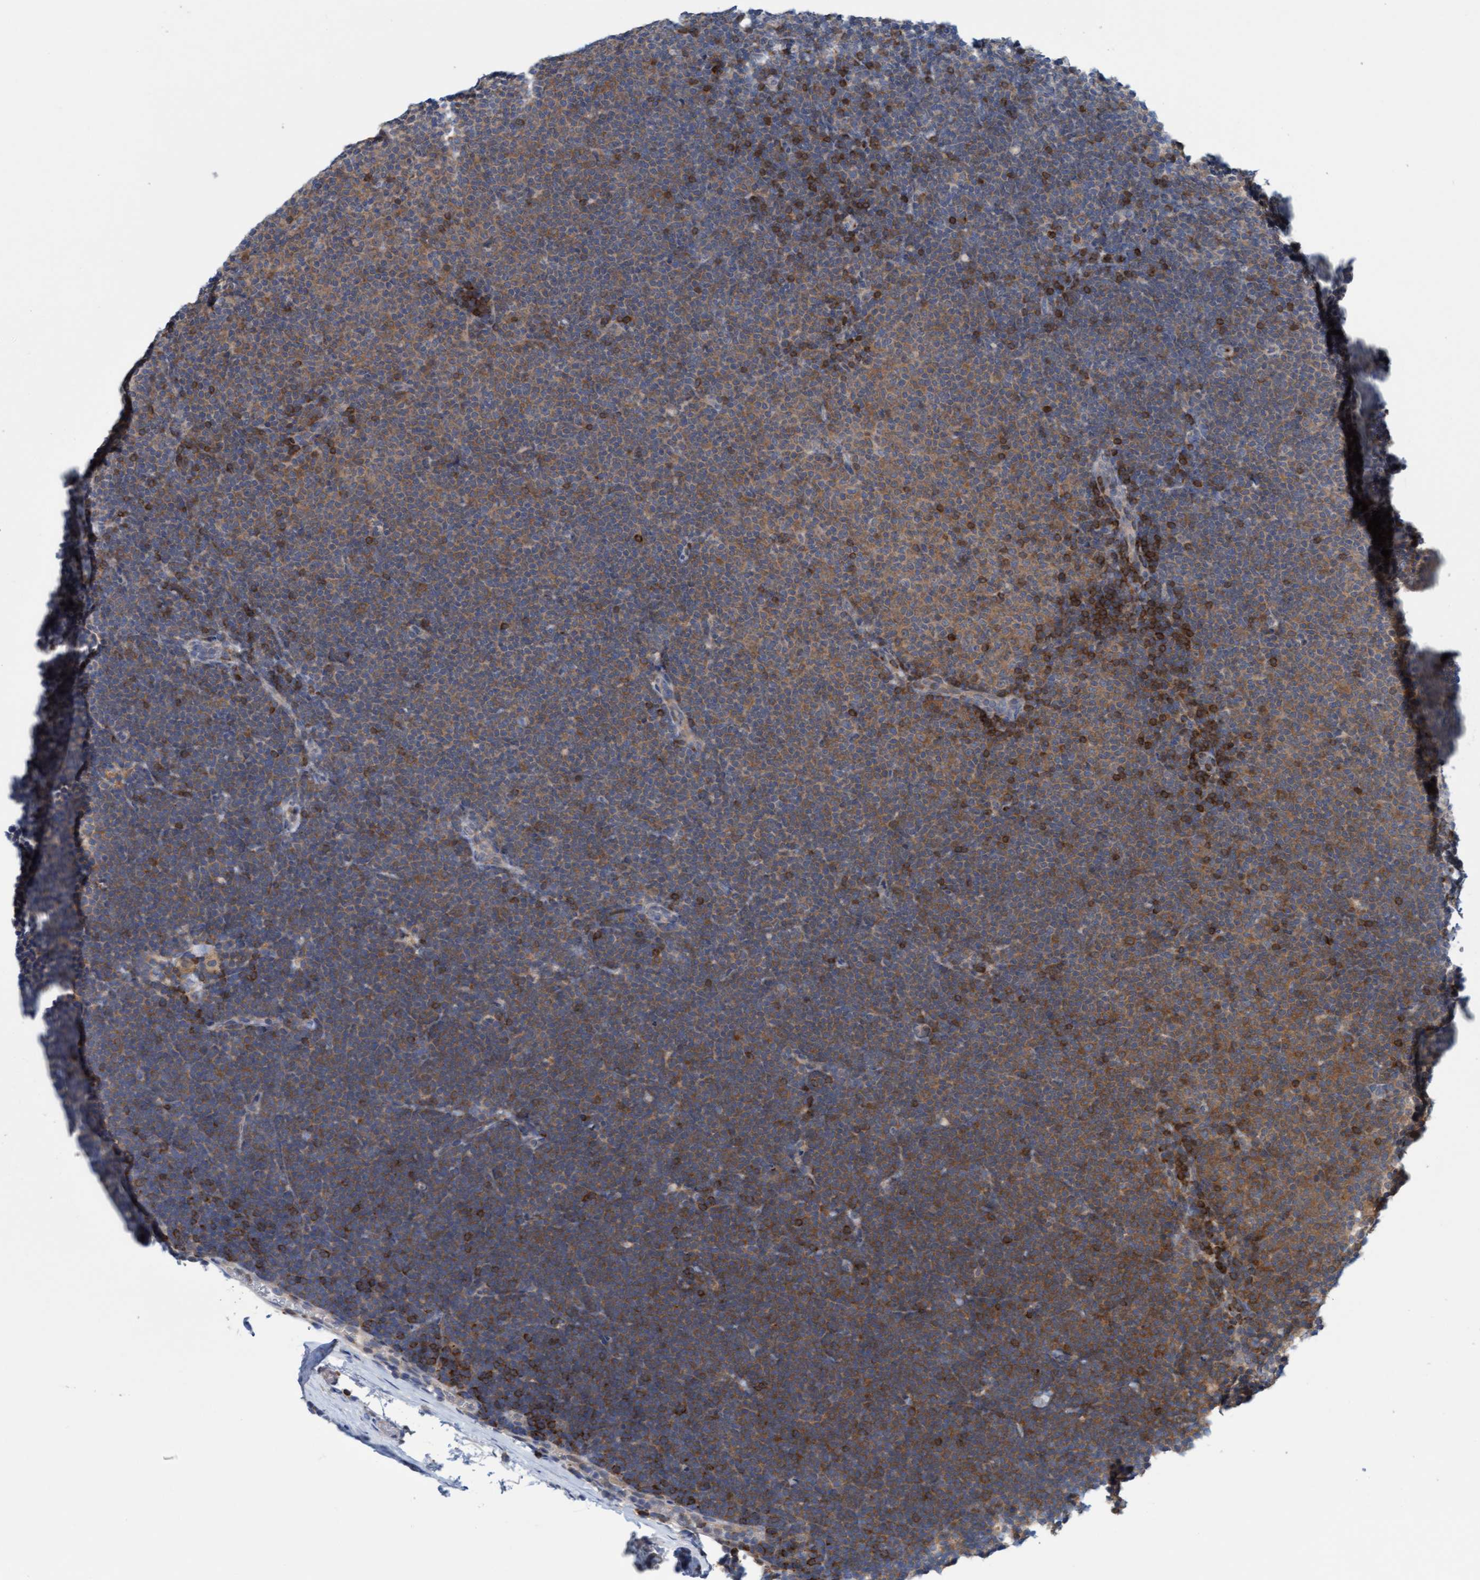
{"staining": {"intensity": "moderate", "quantity": ">75%", "location": "cytoplasmic/membranous"}, "tissue": "lymphoma", "cell_type": "Tumor cells", "image_type": "cancer", "snomed": [{"axis": "morphology", "description": "Malignant lymphoma, non-Hodgkin's type, Low grade"}, {"axis": "topography", "description": "Lymph node"}], "caption": "This is a histology image of IHC staining of low-grade malignant lymphoma, non-Hodgkin's type, which shows moderate staining in the cytoplasmic/membranous of tumor cells.", "gene": "KLHL25", "patient": {"sex": "female", "age": 53}}